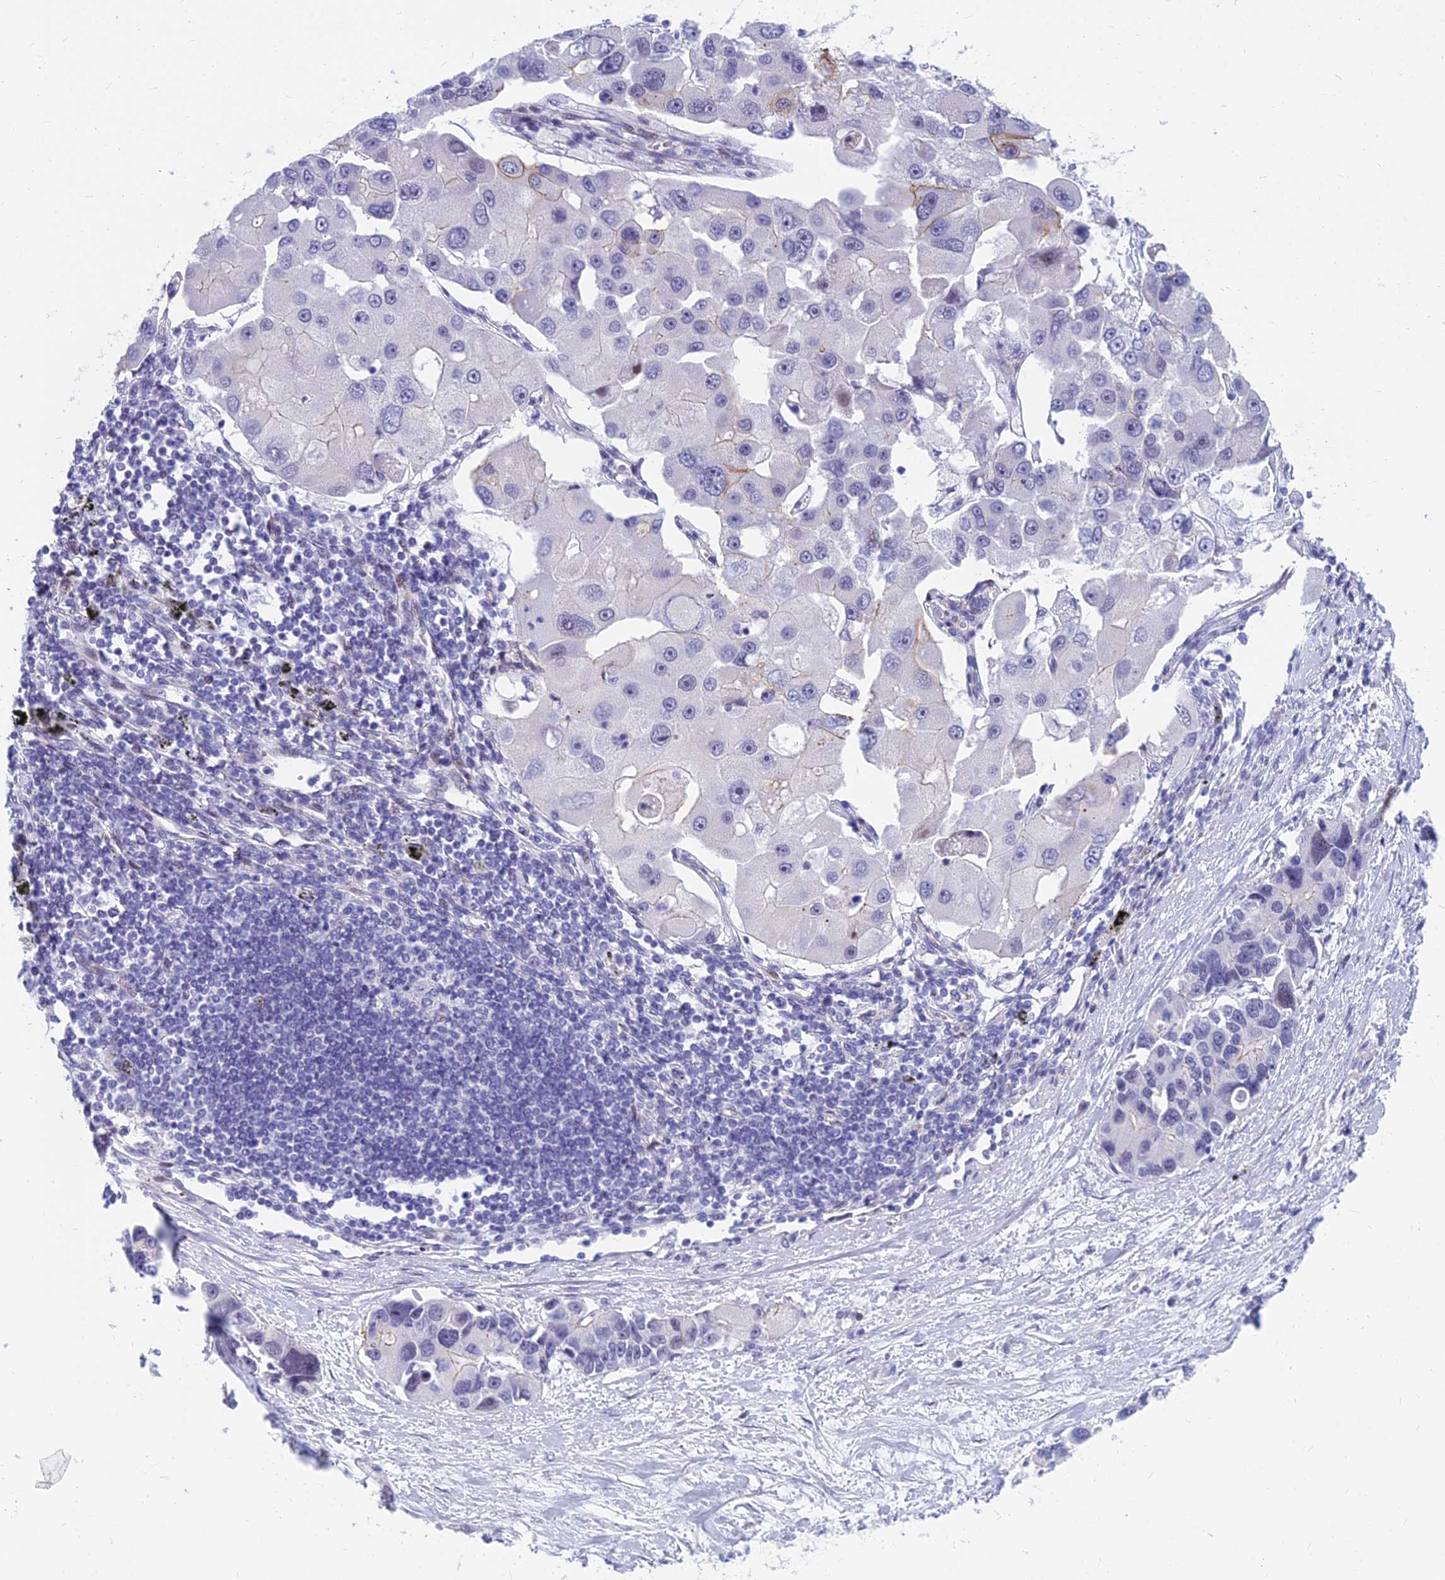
{"staining": {"intensity": "moderate", "quantity": "<25%", "location": "cytoplasmic/membranous"}, "tissue": "lung cancer", "cell_type": "Tumor cells", "image_type": "cancer", "snomed": [{"axis": "morphology", "description": "Adenocarcinoma, NOS"}, {"axis": "topography", "description": "Lung"}], "caption": "Protein staining by IHC displays moderate cytoplasmic/membranous expression in approximately <25% of tumor cells in lung adenocarcinoma. The staining was performed using DAB to visualize the protein expression in brown, while the nuclei were stained in blue with hematoxylin (Magnification: 20x).", "gene": "MYBPC2", "patient": {"sex": "female", "age": 54}}